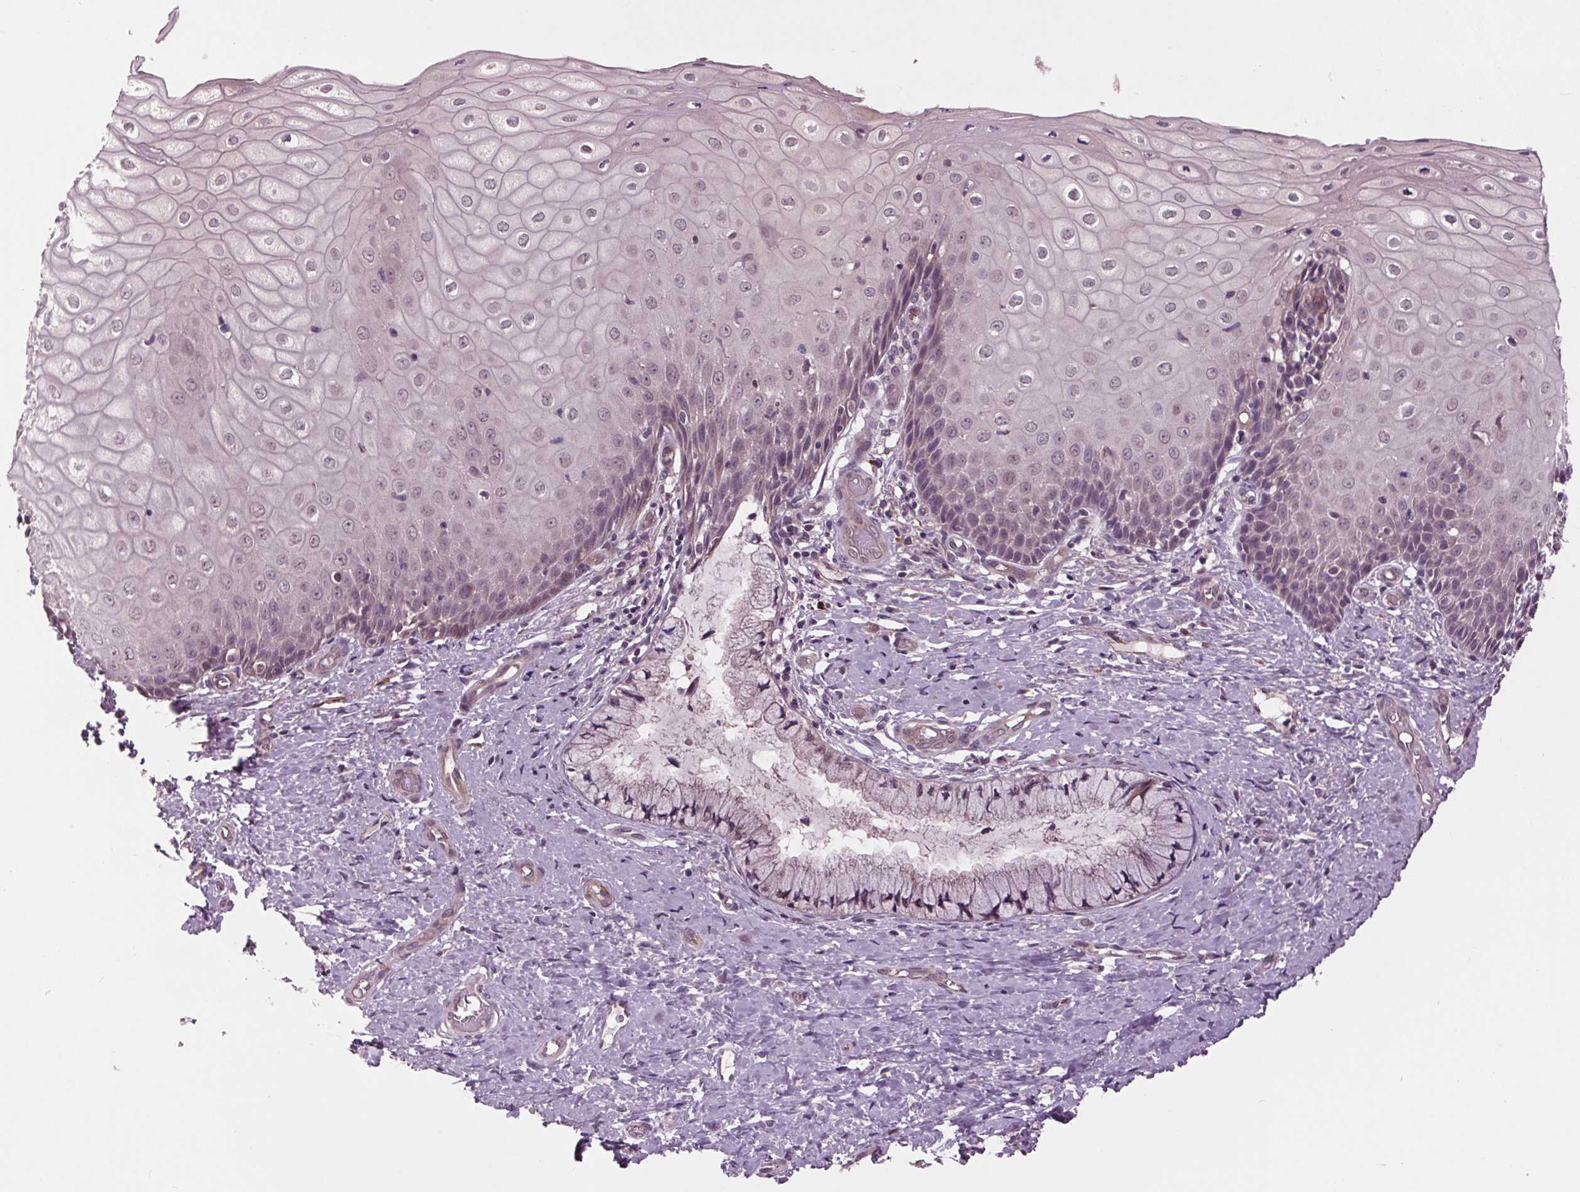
{"staining": {"intensity": "weak", "quantity": "25%-75%", "location": "cytoplasmic/membranous"}, "tissue": "cervix", "cell_type": "Glandular cells", "image_type": "normal", "snomed": [{"axis": "morphology", "description": "Normal tissue, NOS"}, {"axis": "topography", "description": "Cervix"}], "caption": "This micrograph exhibits IHC staining of benign cervix, with low weak cytoplasmic/membranous positivity in approximately 25%-75% of glandular cells.", "gene": "MAPK8", "patient": {"sex": "female", "age": 37}}